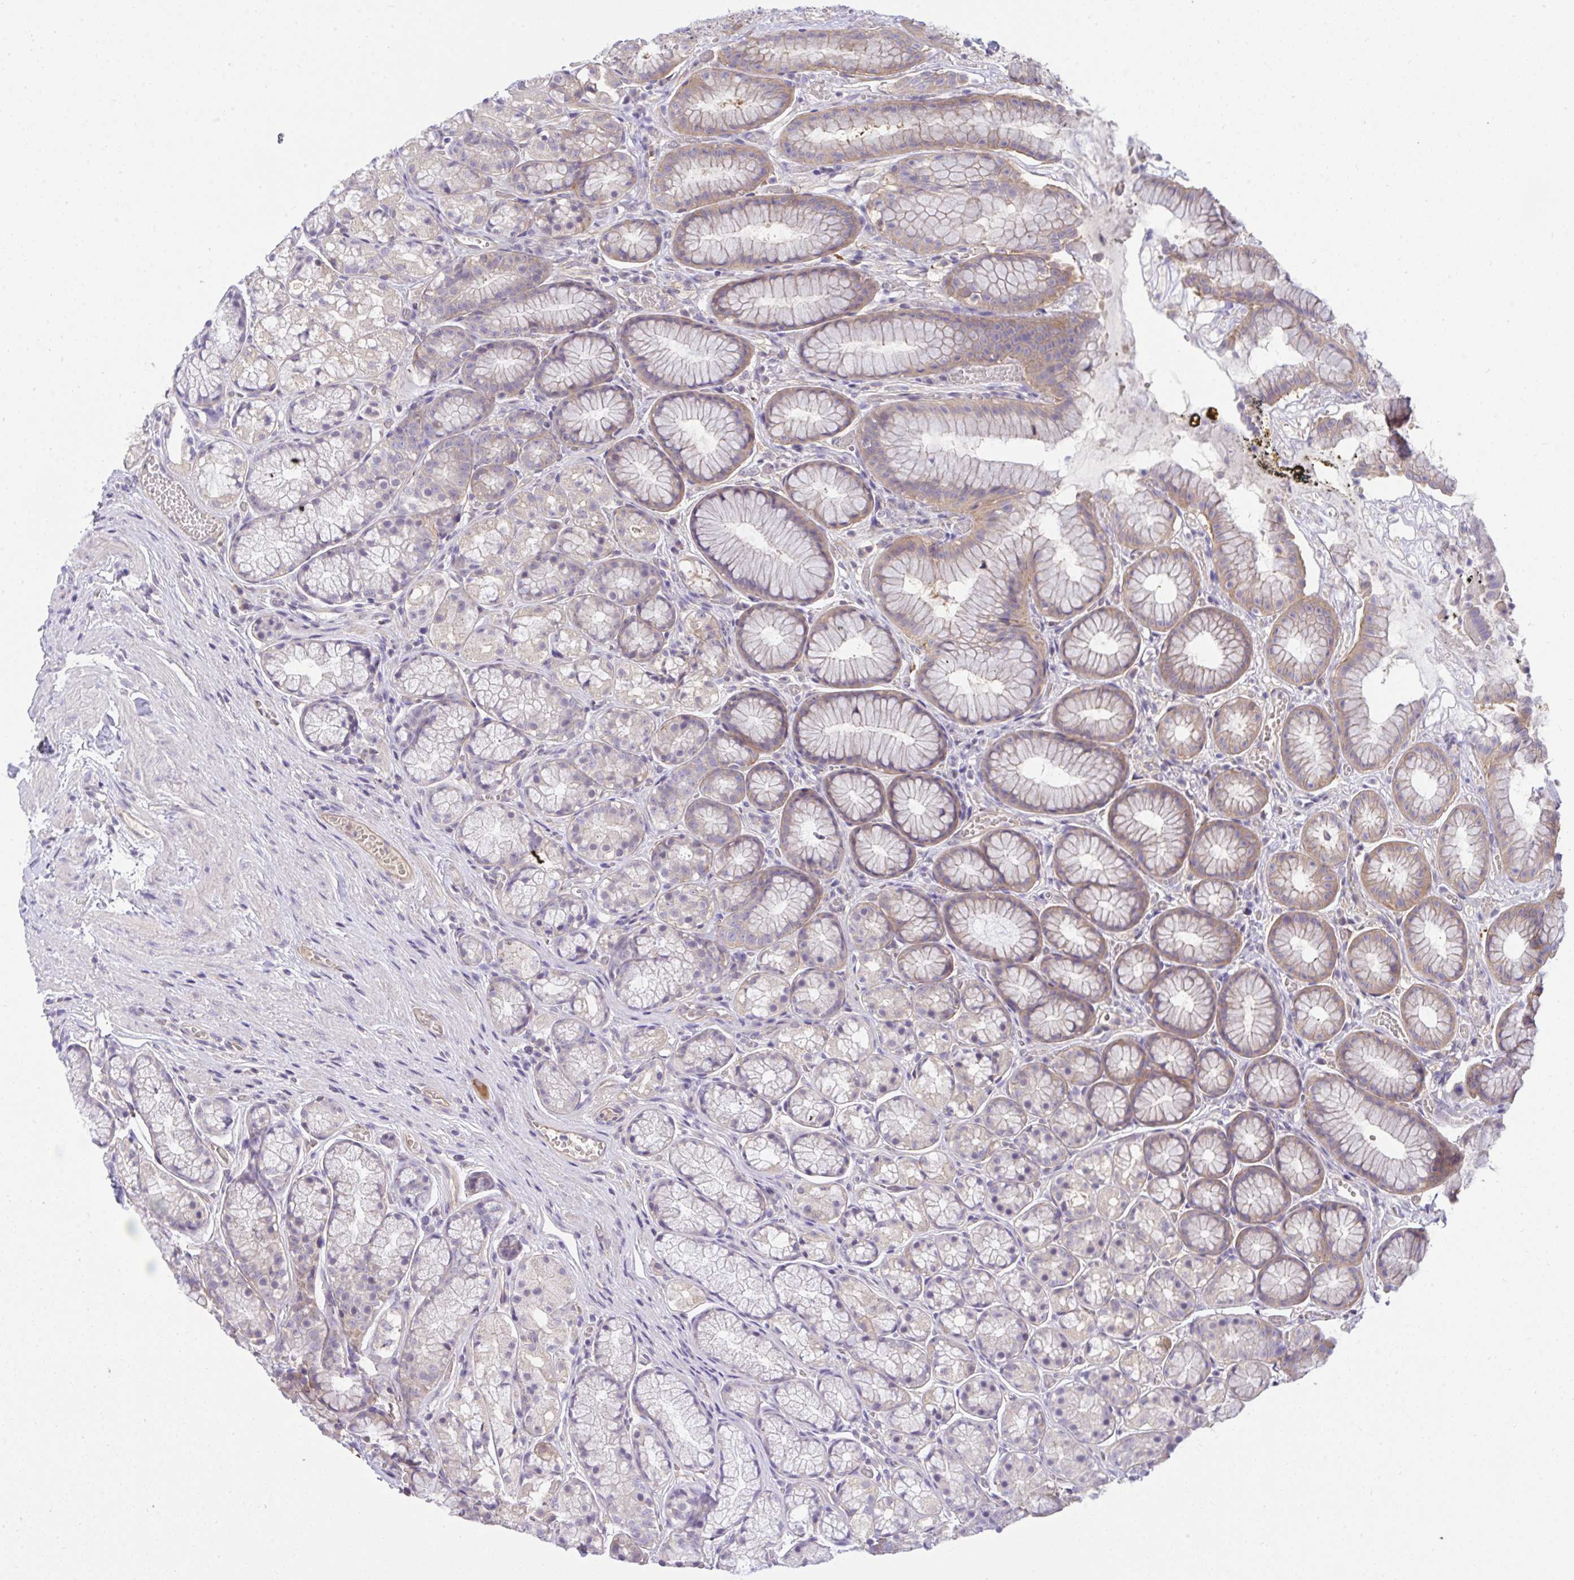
{"staining": {"intensity": "weak", "quantity": "25%-75%", "location": "cytoplasmic/membranous"}, "tissue": "stomach", "cell_type": "Glandular cells", "image_type": "normal", "snomed": [{"axis": "morphology", "description": "Normal tissue, NOS"}, {"axis": "topography", "description": "Smooth muscle"}, {"axis": "topography", "description": "Stomach"}], "caption": "Immunohistochemistry (IHC) image of normal stomach: stomach stained using IHC shows low levels of weak protein expression localized specifically in the cytoplasmic/membranous of glandular cells, appearing as a cytoplasmic/membranous brown color.", "gene": "TLN2", "patient": {"sex": "male", "age": 70}}